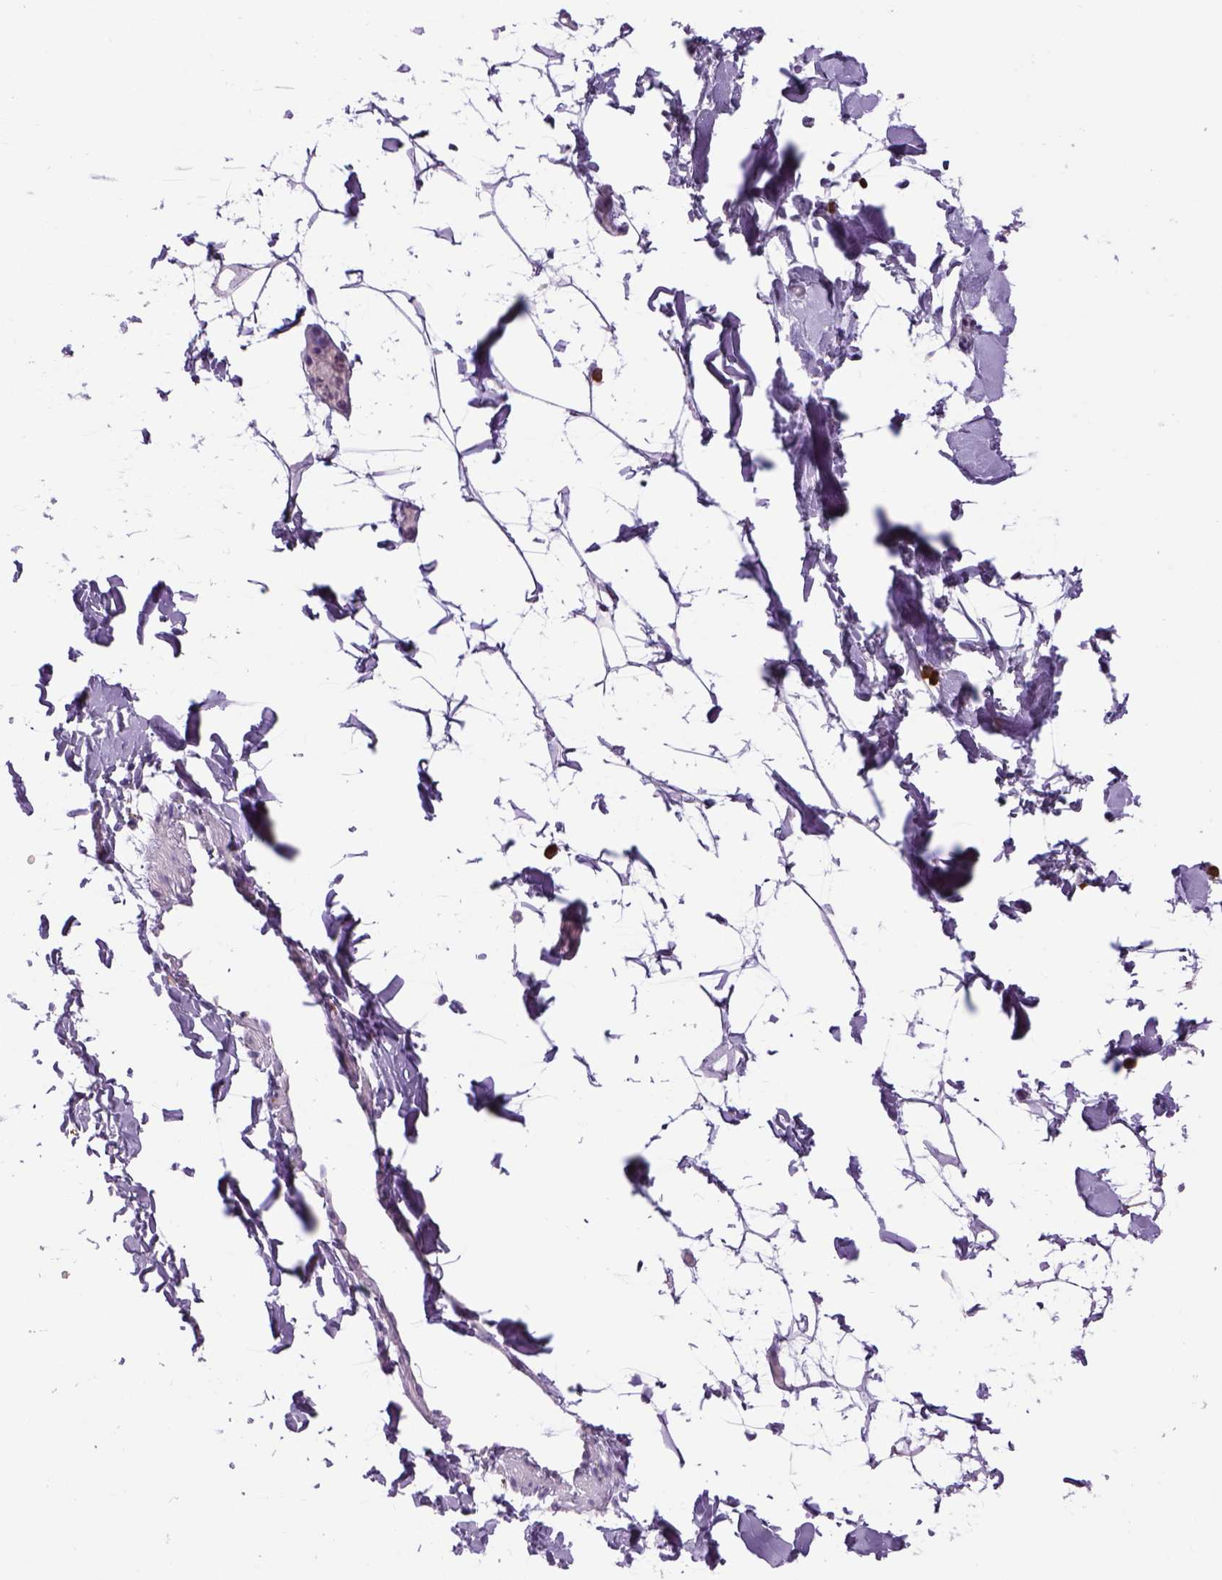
{"staining": {"intensity": "negative", "quantity": "none", "location": "none"}, "tissue": "adipose tissue", "cell_type": "Adipocytes", "image_type": "normal", "snomed": [{"axis": "morphology", "description": "Normal tissue, NOS"}, {"axis": "topography", "description": "Gallbladder"}, {"axis": "topography", "description": "Peripheral nerve tissue"}], "caption": "The histopathology image exhibits no staining of adipocytes in normal adipose tissue. Brightfield microscopy of immunohistochemistry (IHC) stained with DAB (3,3'-diaminobenzidine) (brown) and hematoxylin (blue), captured at high magnification.", "gene": "DBH", "patient": {"sex": "female", "age": 45}}